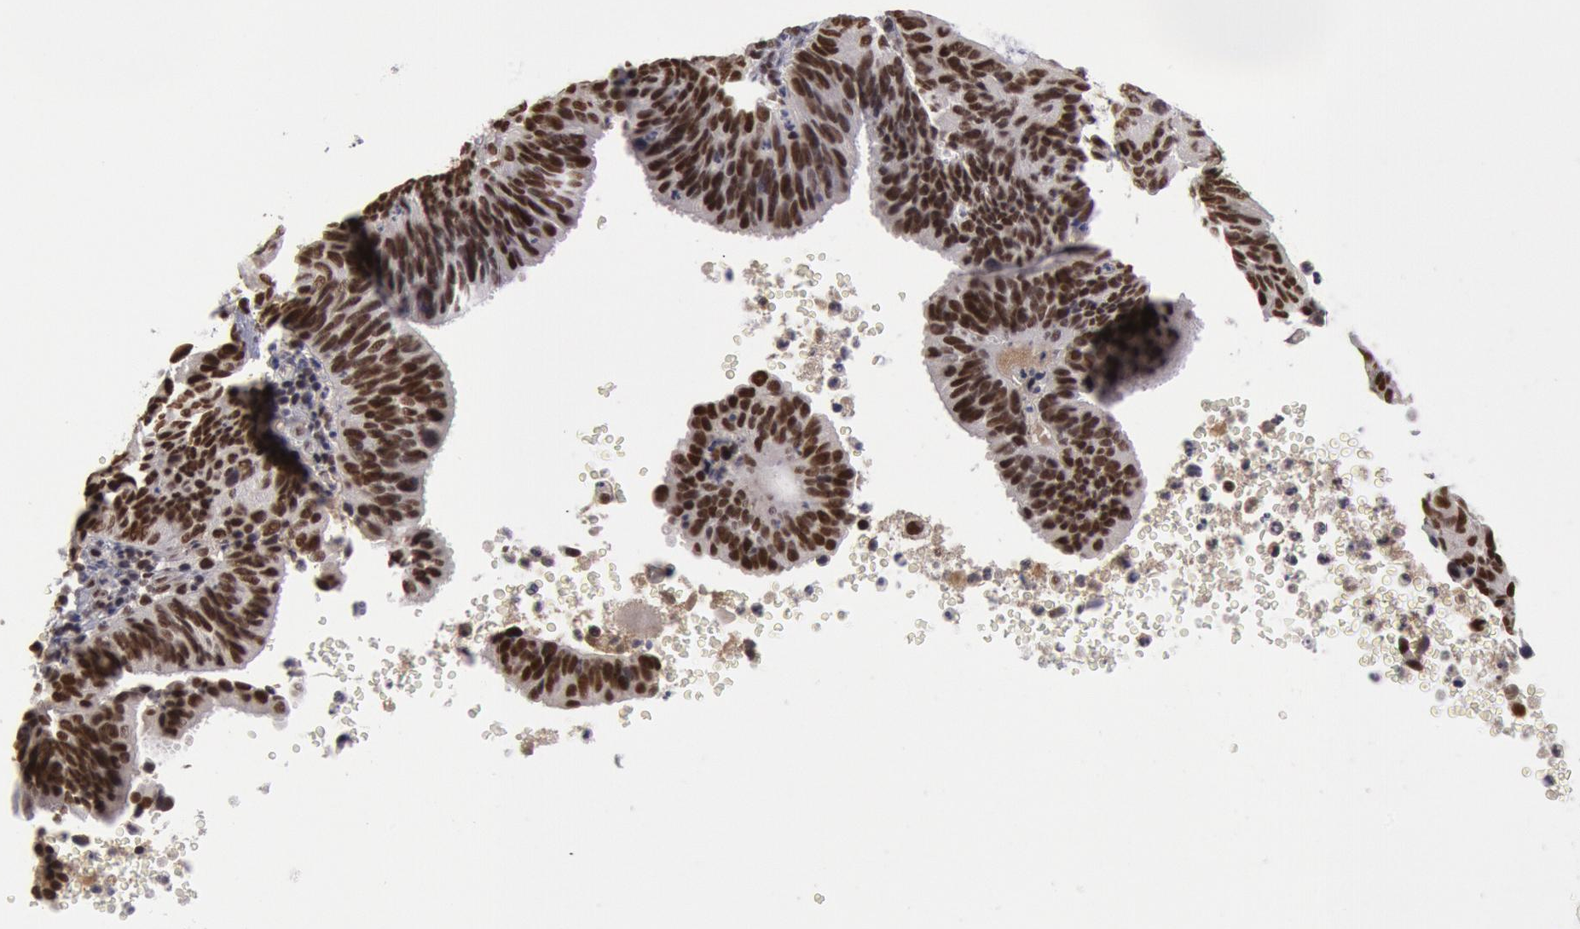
{"staining": {"intensity": "strong", "quantity": ">75%", "location": "nuclear"}, "tissue": "ovarian cancer", "cell_type": "Tumor cells", "image_type": "cancer", "snomed": [{"axis": "morphology", "description": "Carcinoma, endometroid"}, {"axis": "topography", "description": "Ovary"}], "caption": "DAB (3,3'-diaminobenzidine) immunohistochemical staining of human ovarian cancer exhibits strong nuclear protein staining in approximately >75% of tumor cells.", "gene": "PPP4R3B", "patient": {"sex": "female", "age": 52}}